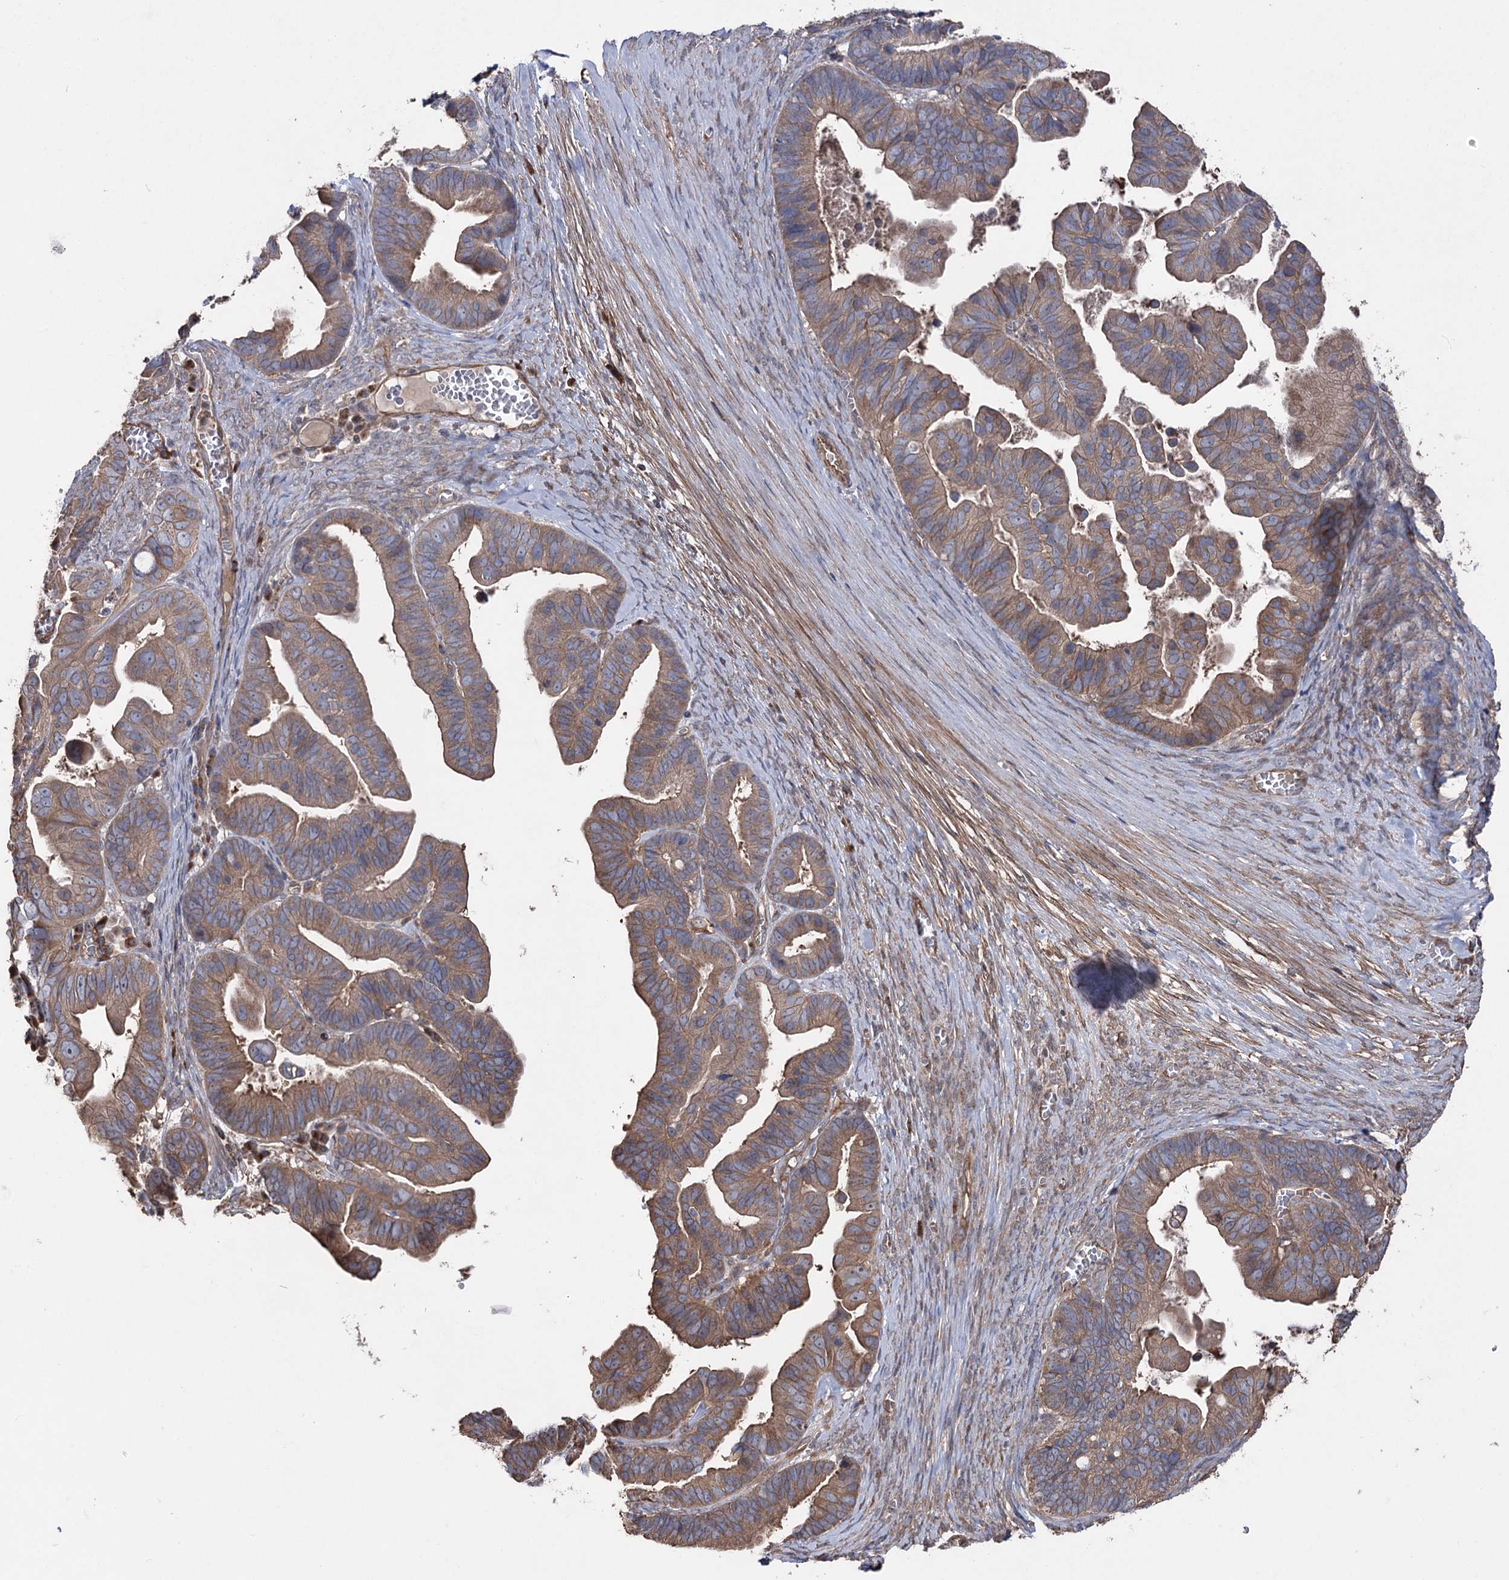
{"staining": {"intensity": "moderate", "quantity": ">75%", "location": "cytoplasmic/membranous"}, "tissue": "ovarian cancer", "cell_type": "Tumor cells", "image_type": "cancer", "snomed": [{"axis": "morphology", "description": "Cystadenocarcinoma, serous, NOS"}, {"axis": "topography", "description": "Ovary"}], "caption": "Ovarian serous cystadenocarcinoma stained with immunohistochemistry displays moderate cytoplasmic/membranous positivity in about >75% of tumor cells.", "gene": "LARS2", "patient": {"sex": "female", "age": 56}}